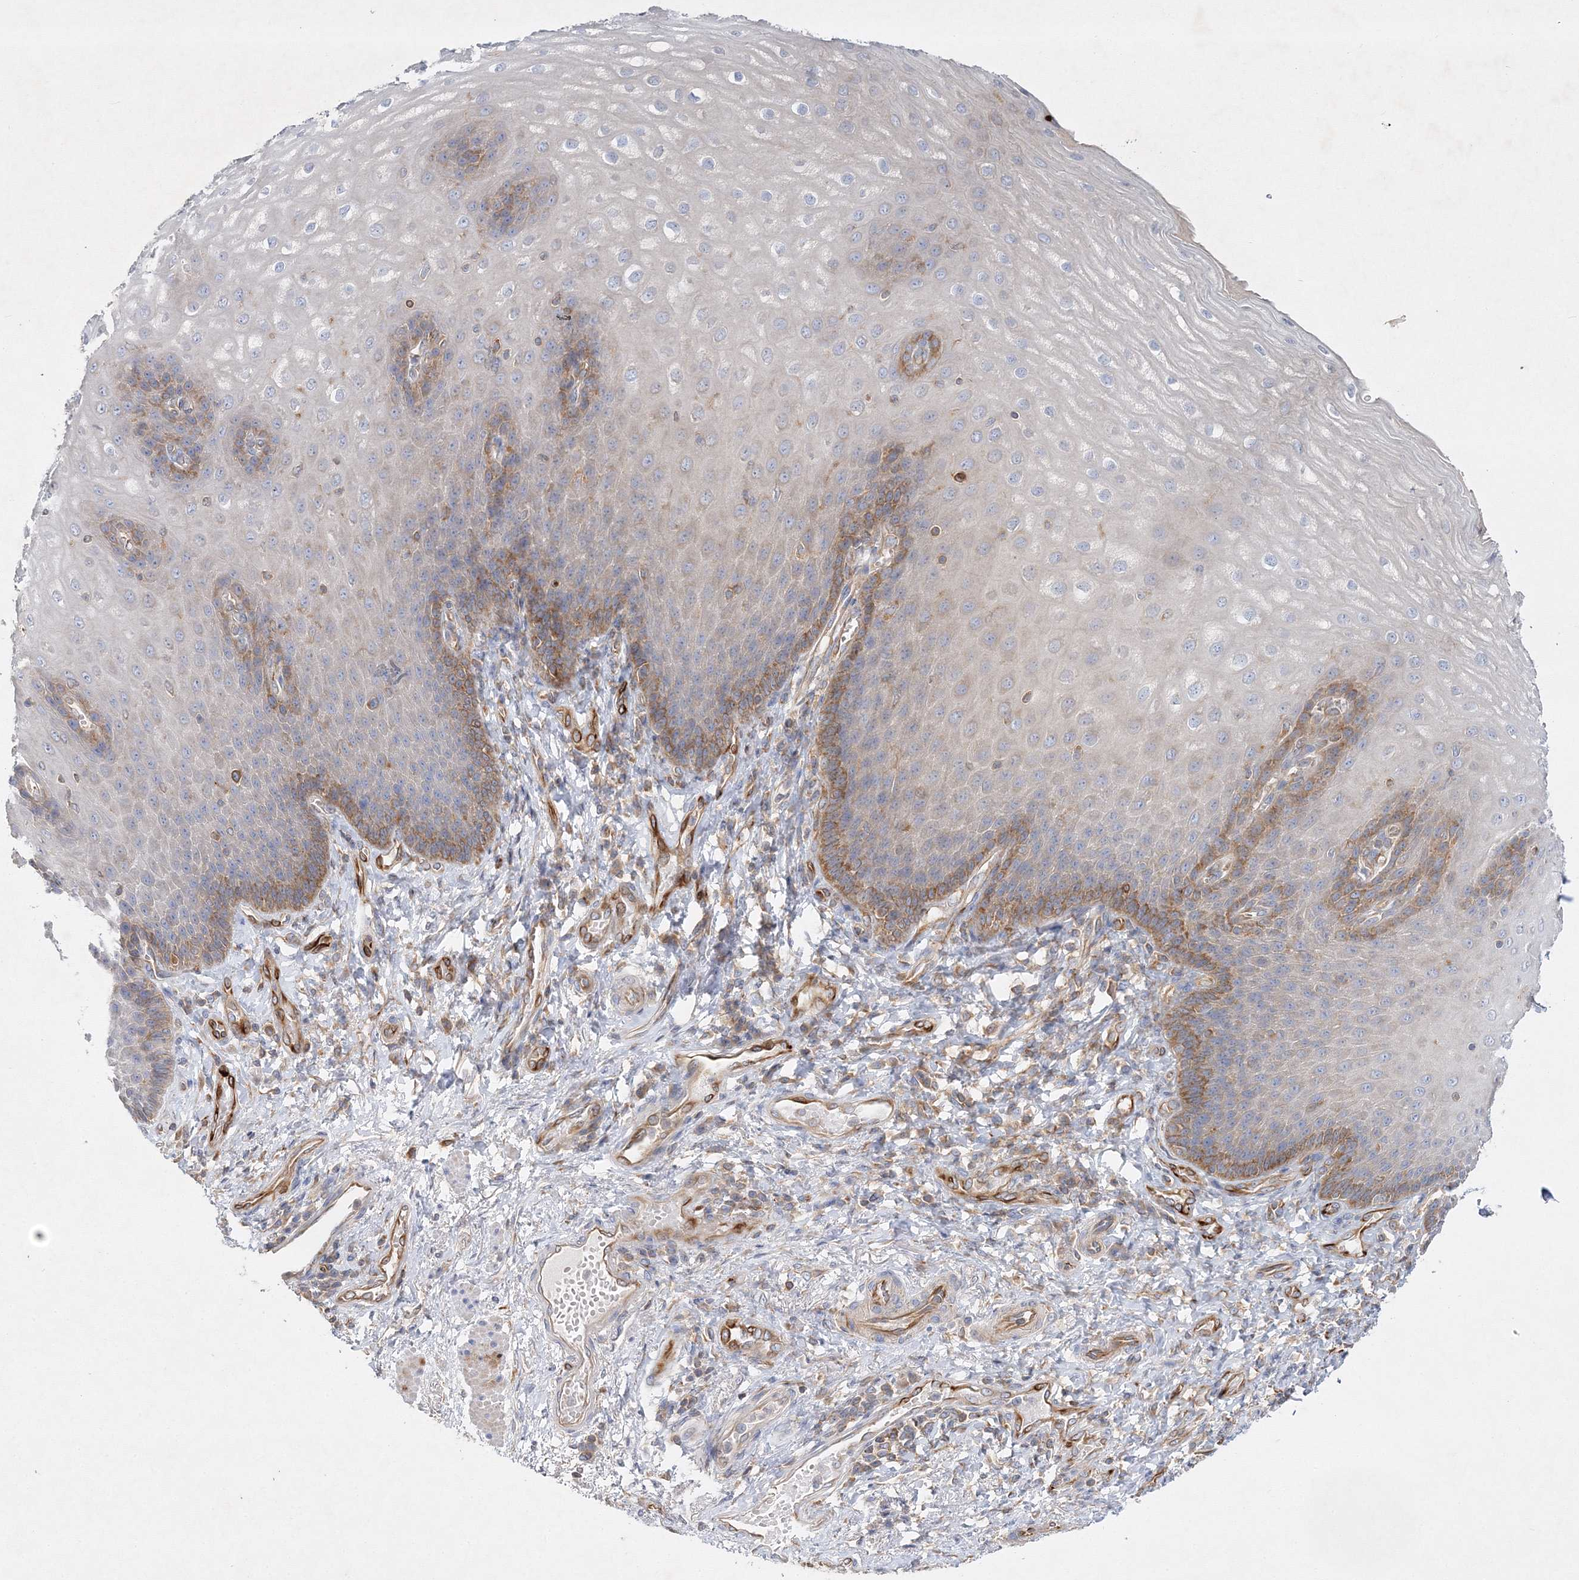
{"staining": {"intensity": "moderate", "quantity": "25%-75%", "location": "cytoplasmic/membranous"}, "tissue": "esophagus", "cell_type": "Squamous epithelial cells", "image_type": "normal", "snomed": [{"axis": "morphology", "description": "Normal tissue, NOS"}, {"axis": "topography", "description": "Esophagus"}], "caption": "This image displays IHC staining of benign human esophagus, with medium moderate cytoplasmic/membranous positivity in approximately 25%-75% of squamous epithelial cells.", "gene": "WDR37", "patient": {"sex": "male", "age": 54}}